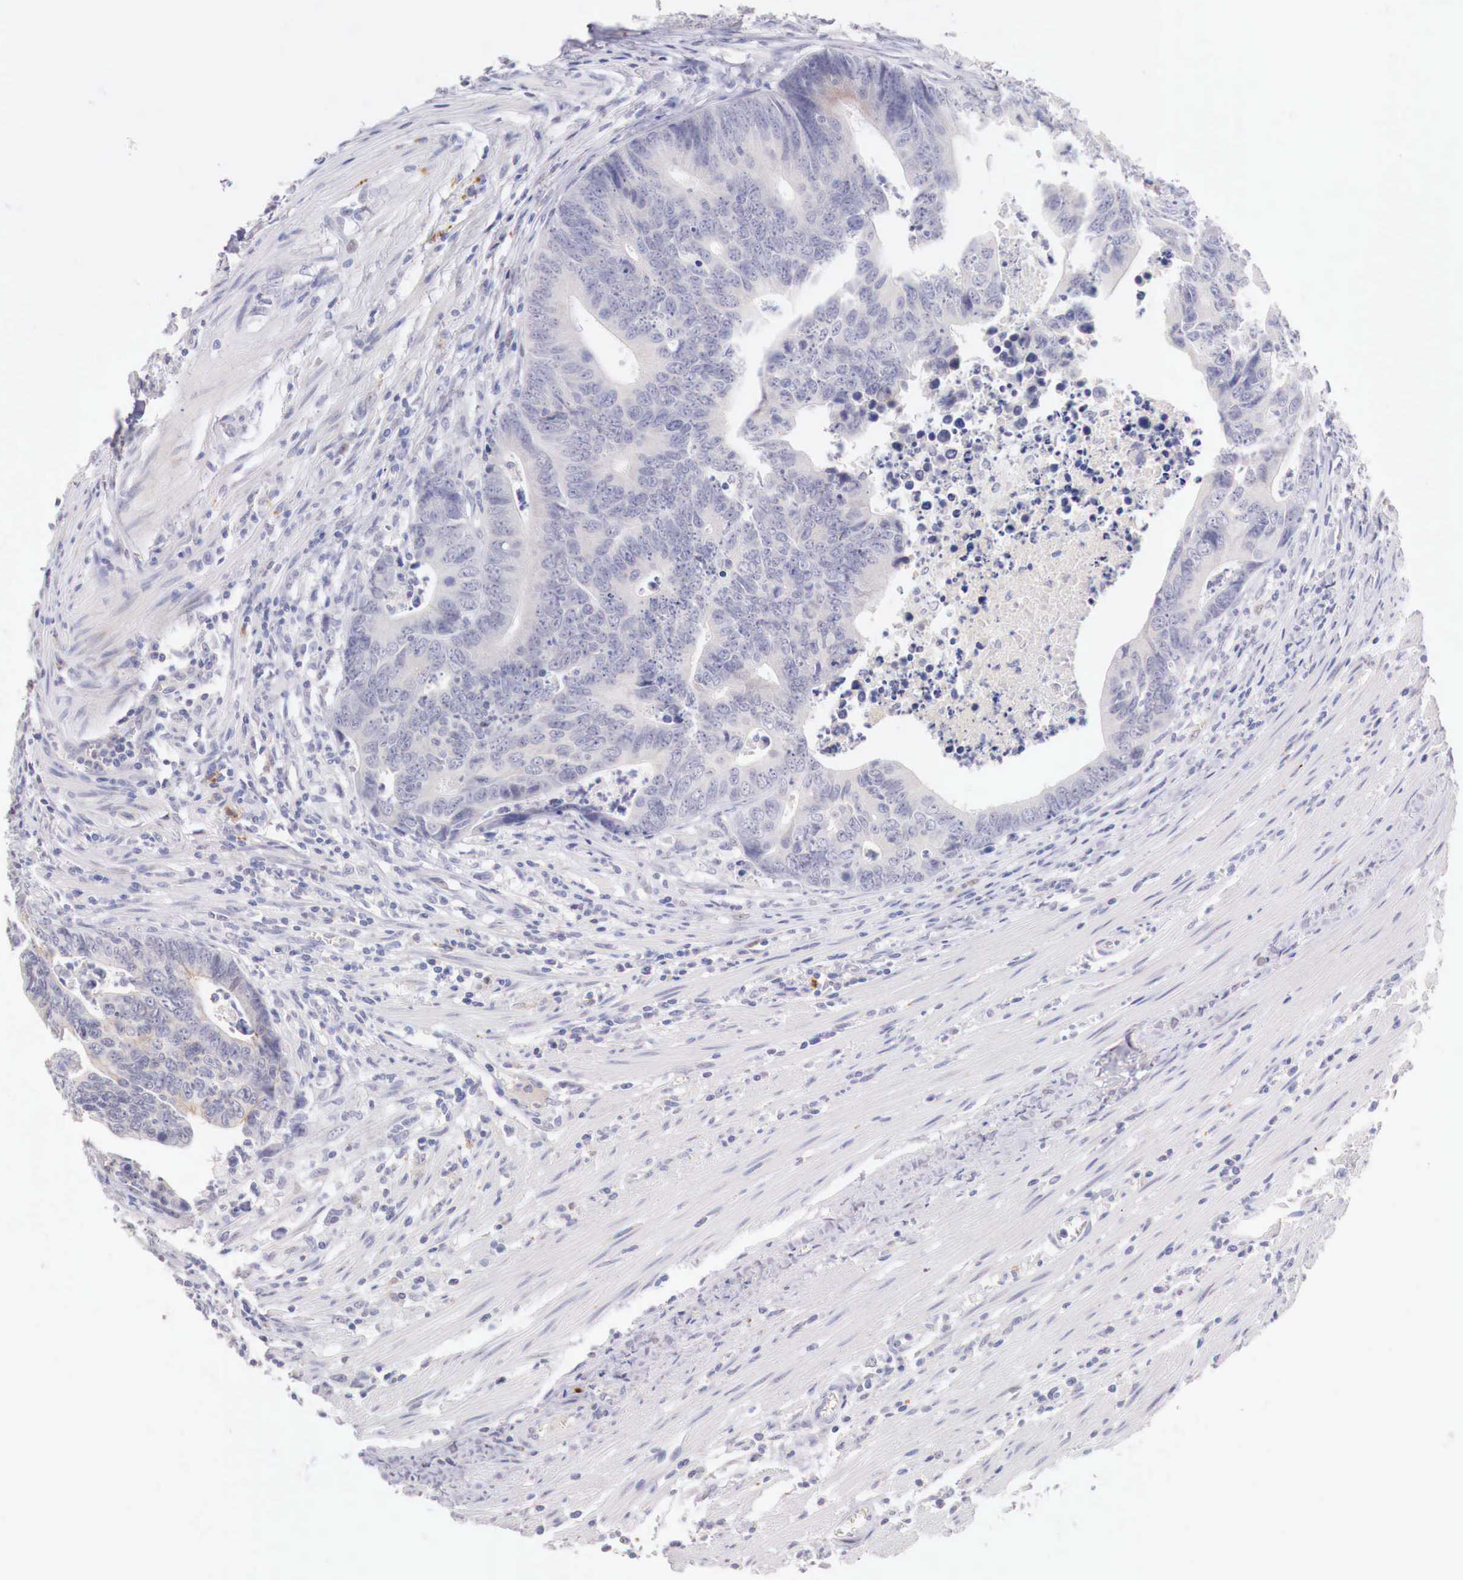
{"staining": {"intensity": "weak", "quantity": "<25%", "location": "cytoplasmic/membranous"}, "tissue": "colorectal cancer", "cell_type": "Tumor cells", "image_type": "cancer", "snomed": [{"axis": "morphology", "description": "Adenocarcinoma, NOS"}, {"axis": "topography", "description": "Colon"}], "caption": "The IHC micrograph has no significant expression in tumor cells of colorectal cancer tissue. Nuclei are stained in blue.", "gene": "ITIH6", "patient": {"sex": "female", "age": 78}}